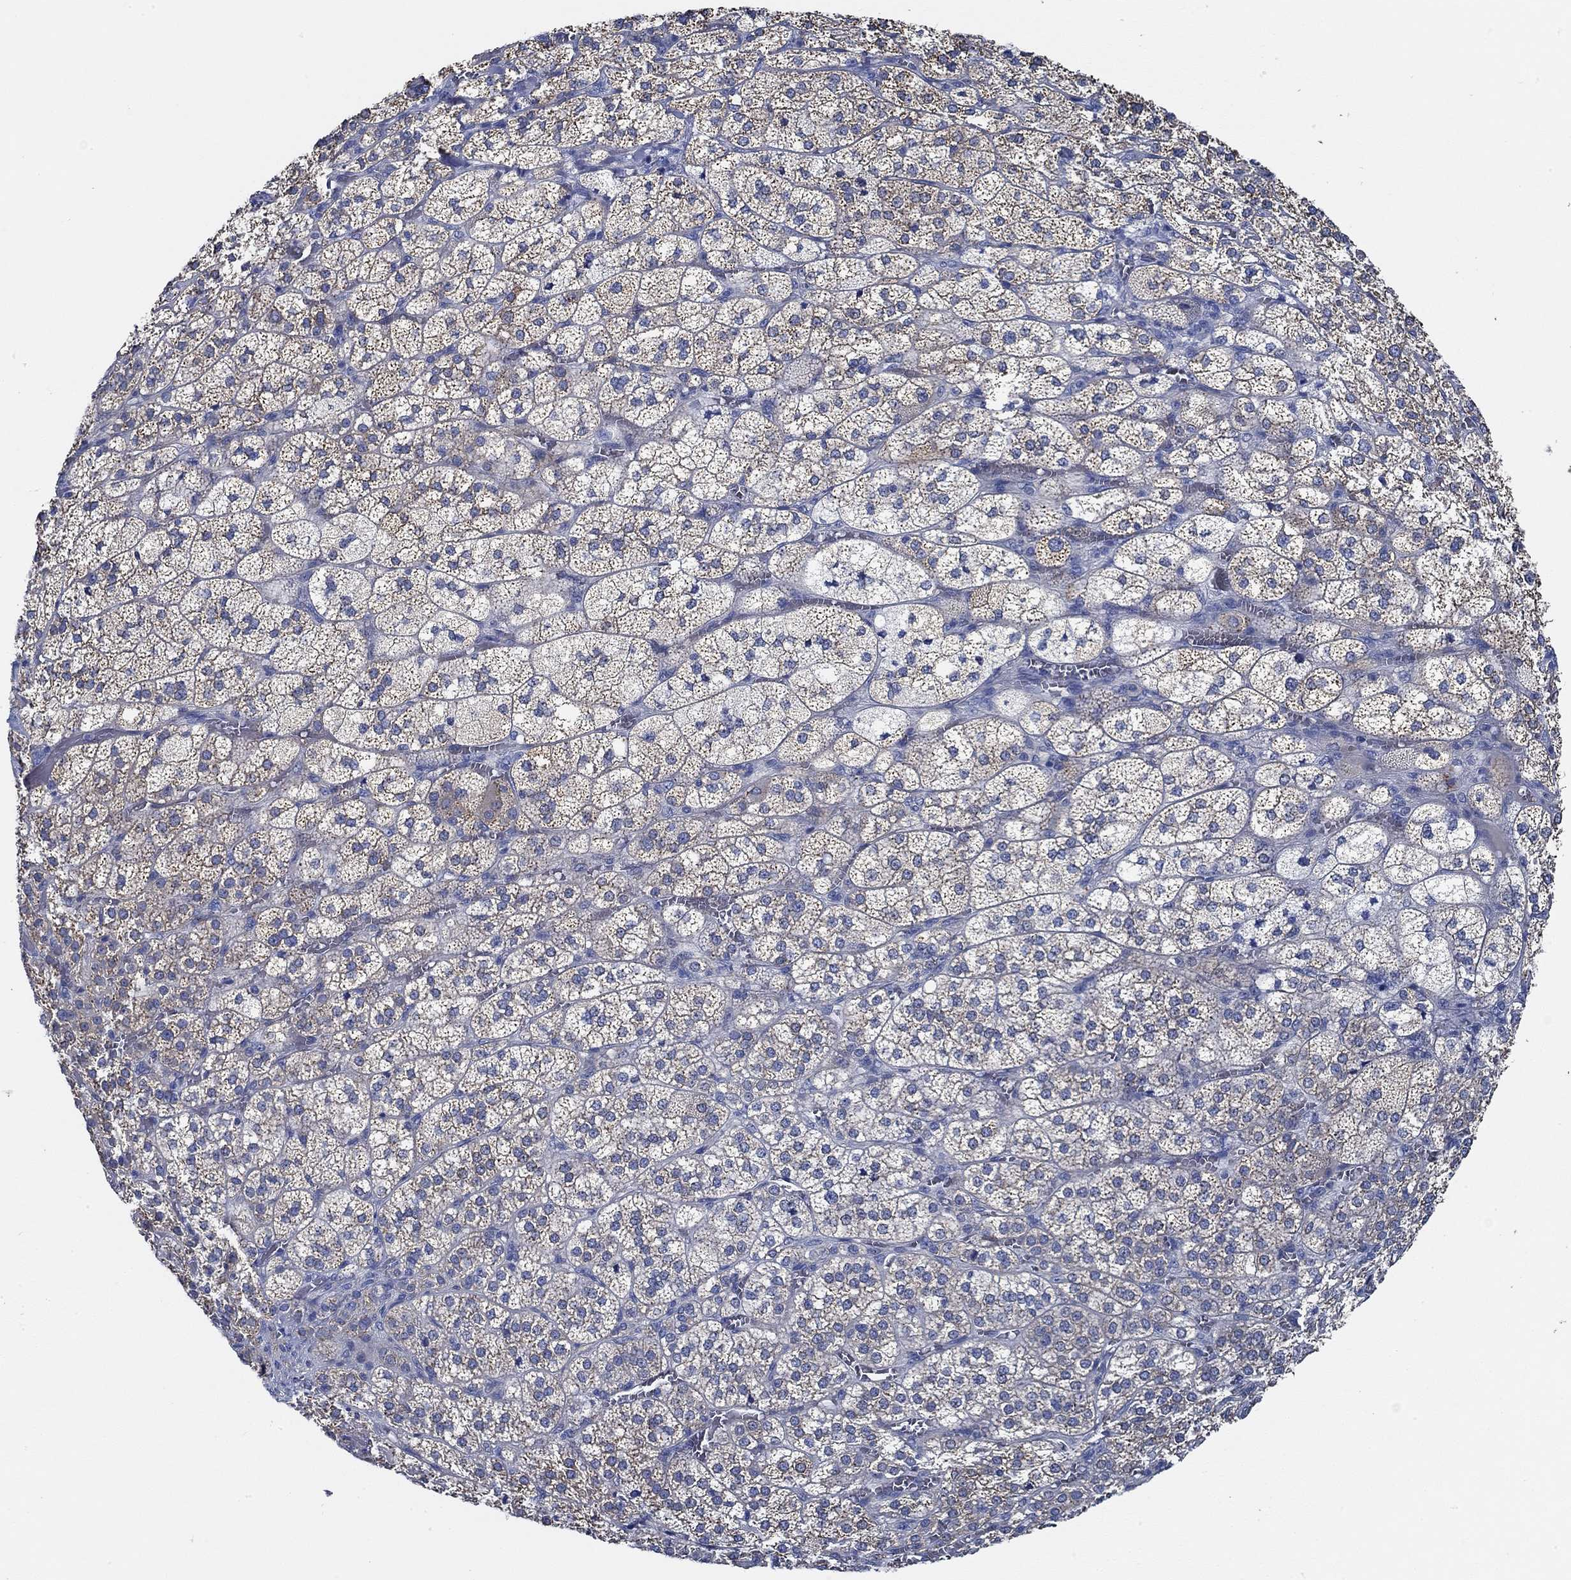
{"staining": {"intensity": "moderate", "quantity": "25%-75%", "location": "cytoplasmic/membranous"}, "tissue": "adrenal gland", "cell_type": "Glandular cells", "image_type": "normal", "snomed": [{"axis": "morphology", "description": "Normal tissue, NOS"}, {"axis": "topography", "description": "Adrenal gland"}], "caption": "This micrograph shows benign adrenal gland stained with IHC to label a protein in brown. The cytoplasmic/membranous of glandular cells show moderate positivity for the protein. Nuclei are counter-stained blue.", "gene": "HECW2", "patient": {"sex": "female", "age": 60}}